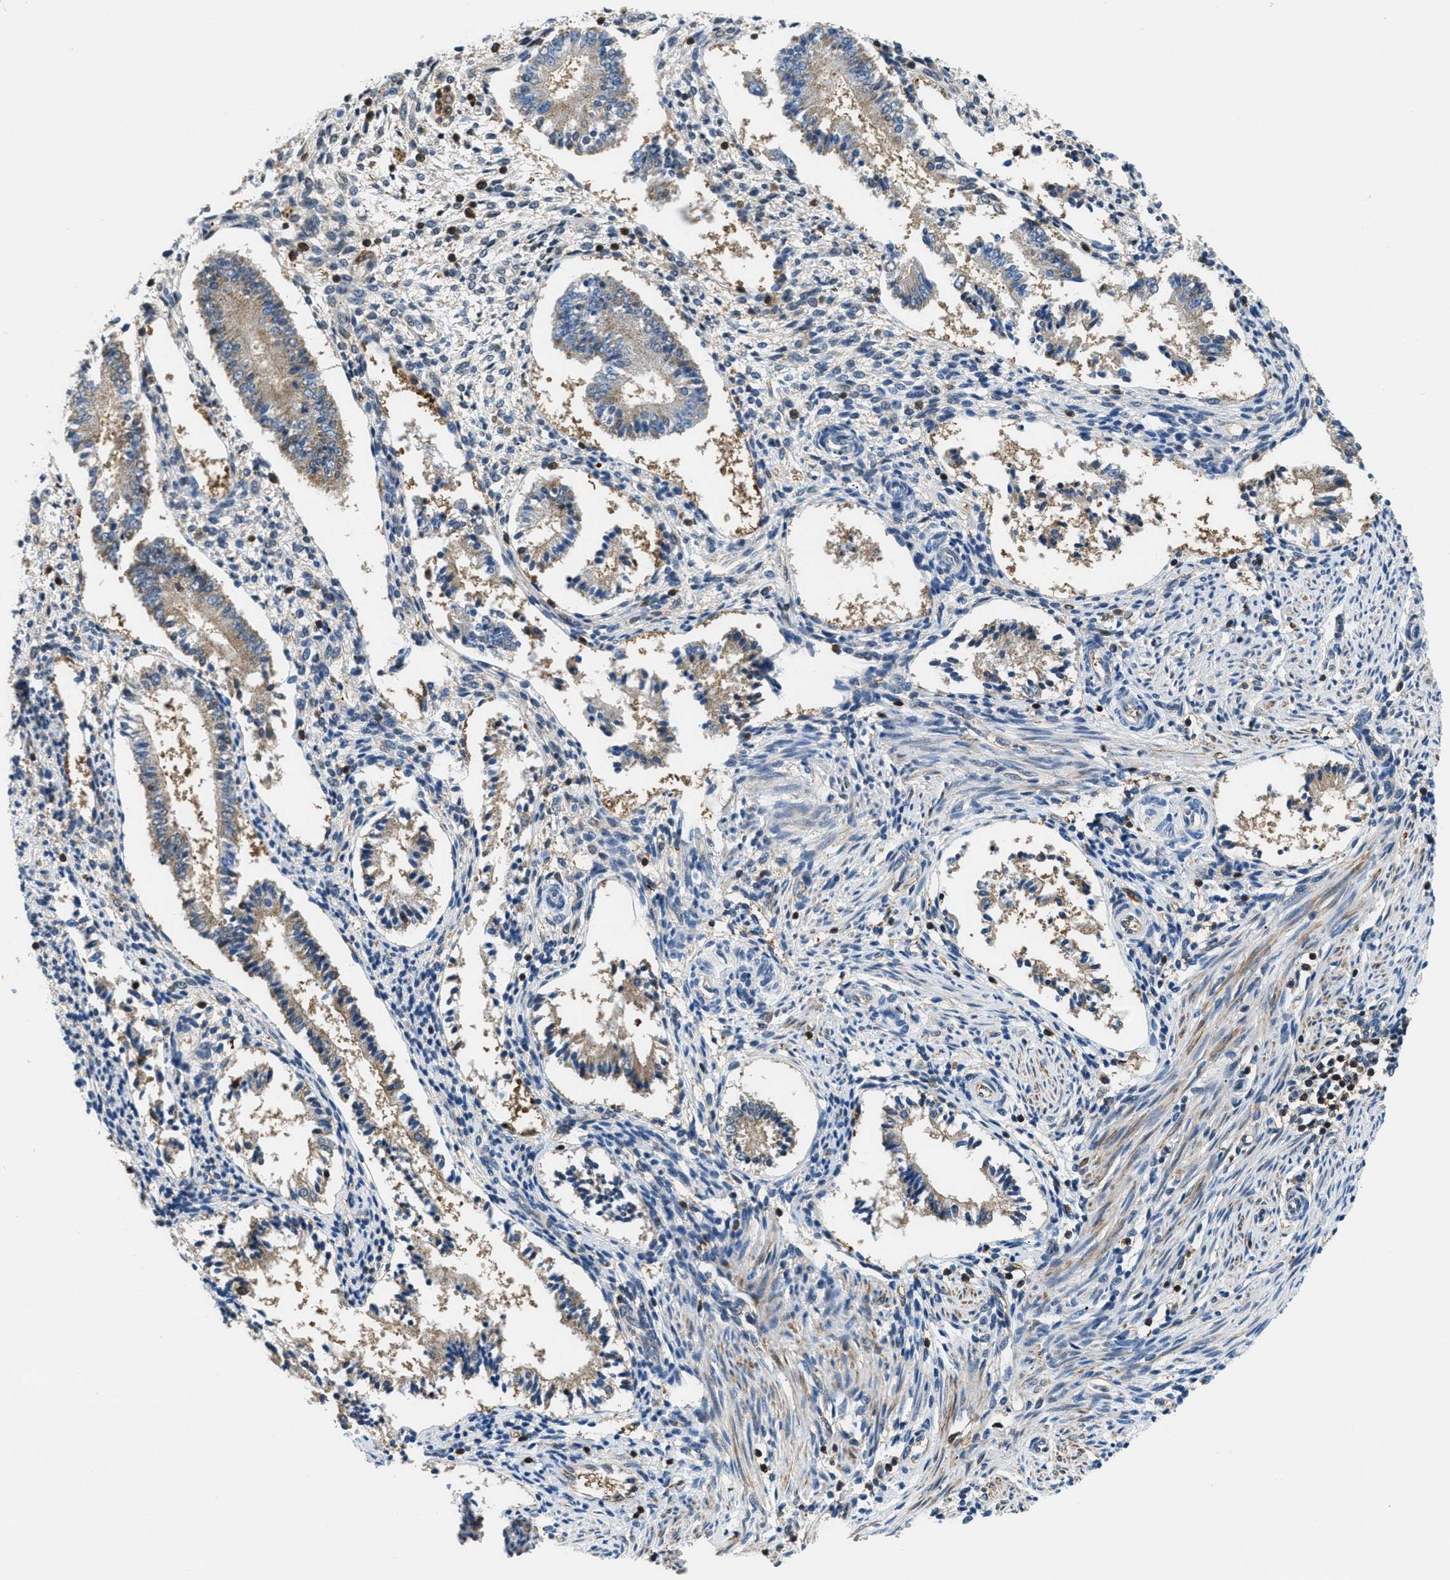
{"staining": {"intensity": "weak", "quantity": "<25%", "location": "cytoplasmic/membranous"}, "tissue": "endometrium", "cell_type": "Cells in endometrial stroma", "image_type": "normal", "snomed": [{"axis": "morphology", "description": "Normal tissue, NOS"}, {"axis": "topography", "description": "Endometrium"}], "caption": "High power microscopy photomicrograph of an immunohistochemistry (IHC) image of benign endometrium, revealing no significant positivity in cells in endometrial stroma.", "gene": "PIP5K1C", "patient": {"sex": "female", "age": 42}}